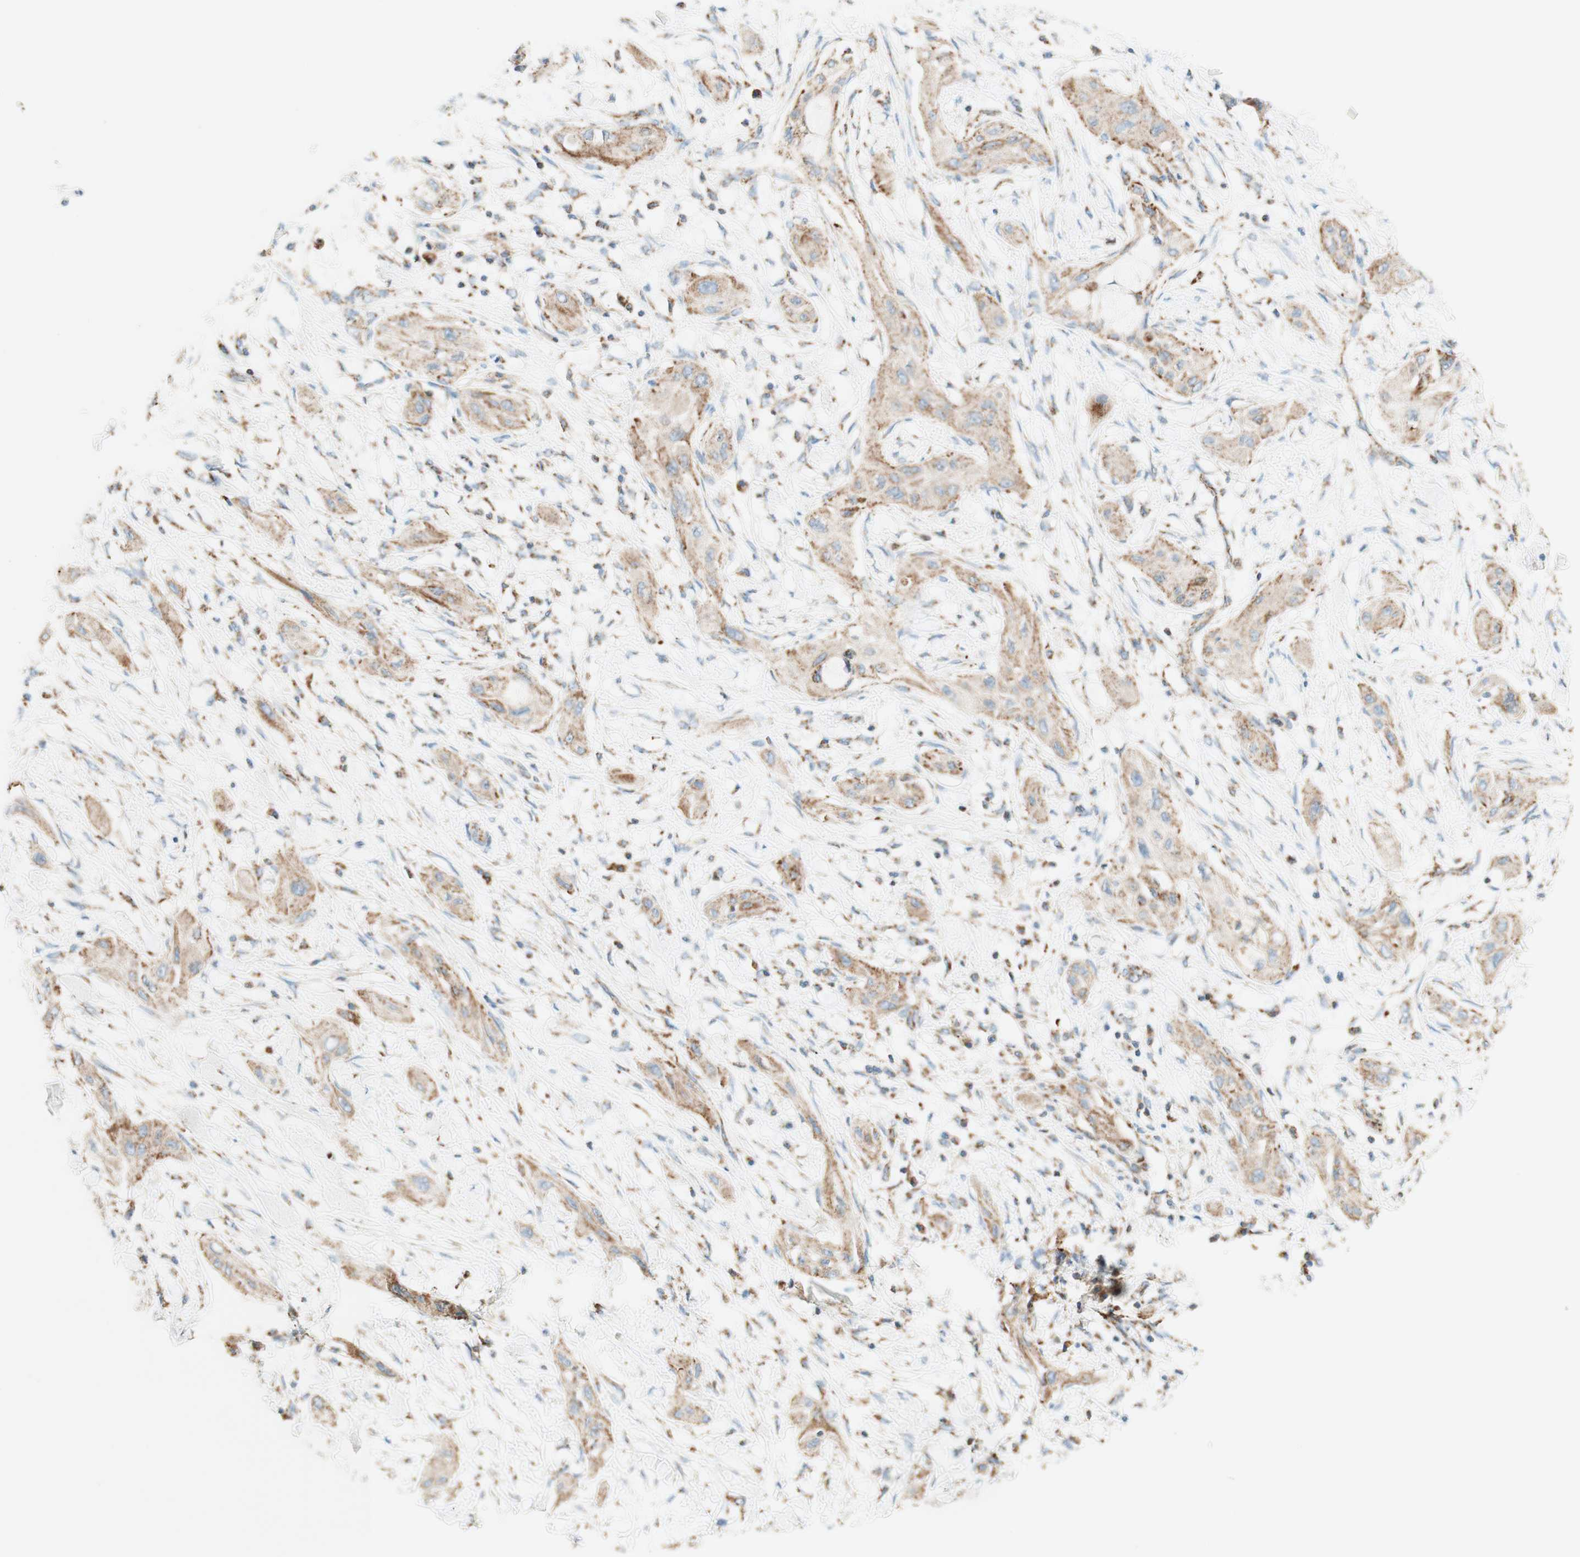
{"staining": {"intensity": "weak", "quantity": ">75%", "location": "cytoplasmic/membranous"}, "tissue": "lung cancer", "cell_type": "Tumor cells", "image_type": "cancer", "snomed": [{"axis": "morphology", "description": "Squamous cell carcinoma, NOS"}, {"axis": "topography", "description": "Lung"}], "caption": "Weak cytoplasmic/membranous expression is present in approximately >75% of tumor cells in lung squamous cell carcinoma. (DAB (3,3'-diaminobenzidine) = brown stain, brightfield microscopy at high magnification).", "gene": "TOMM20", "patient": {"sex": "female", "age": 47}}